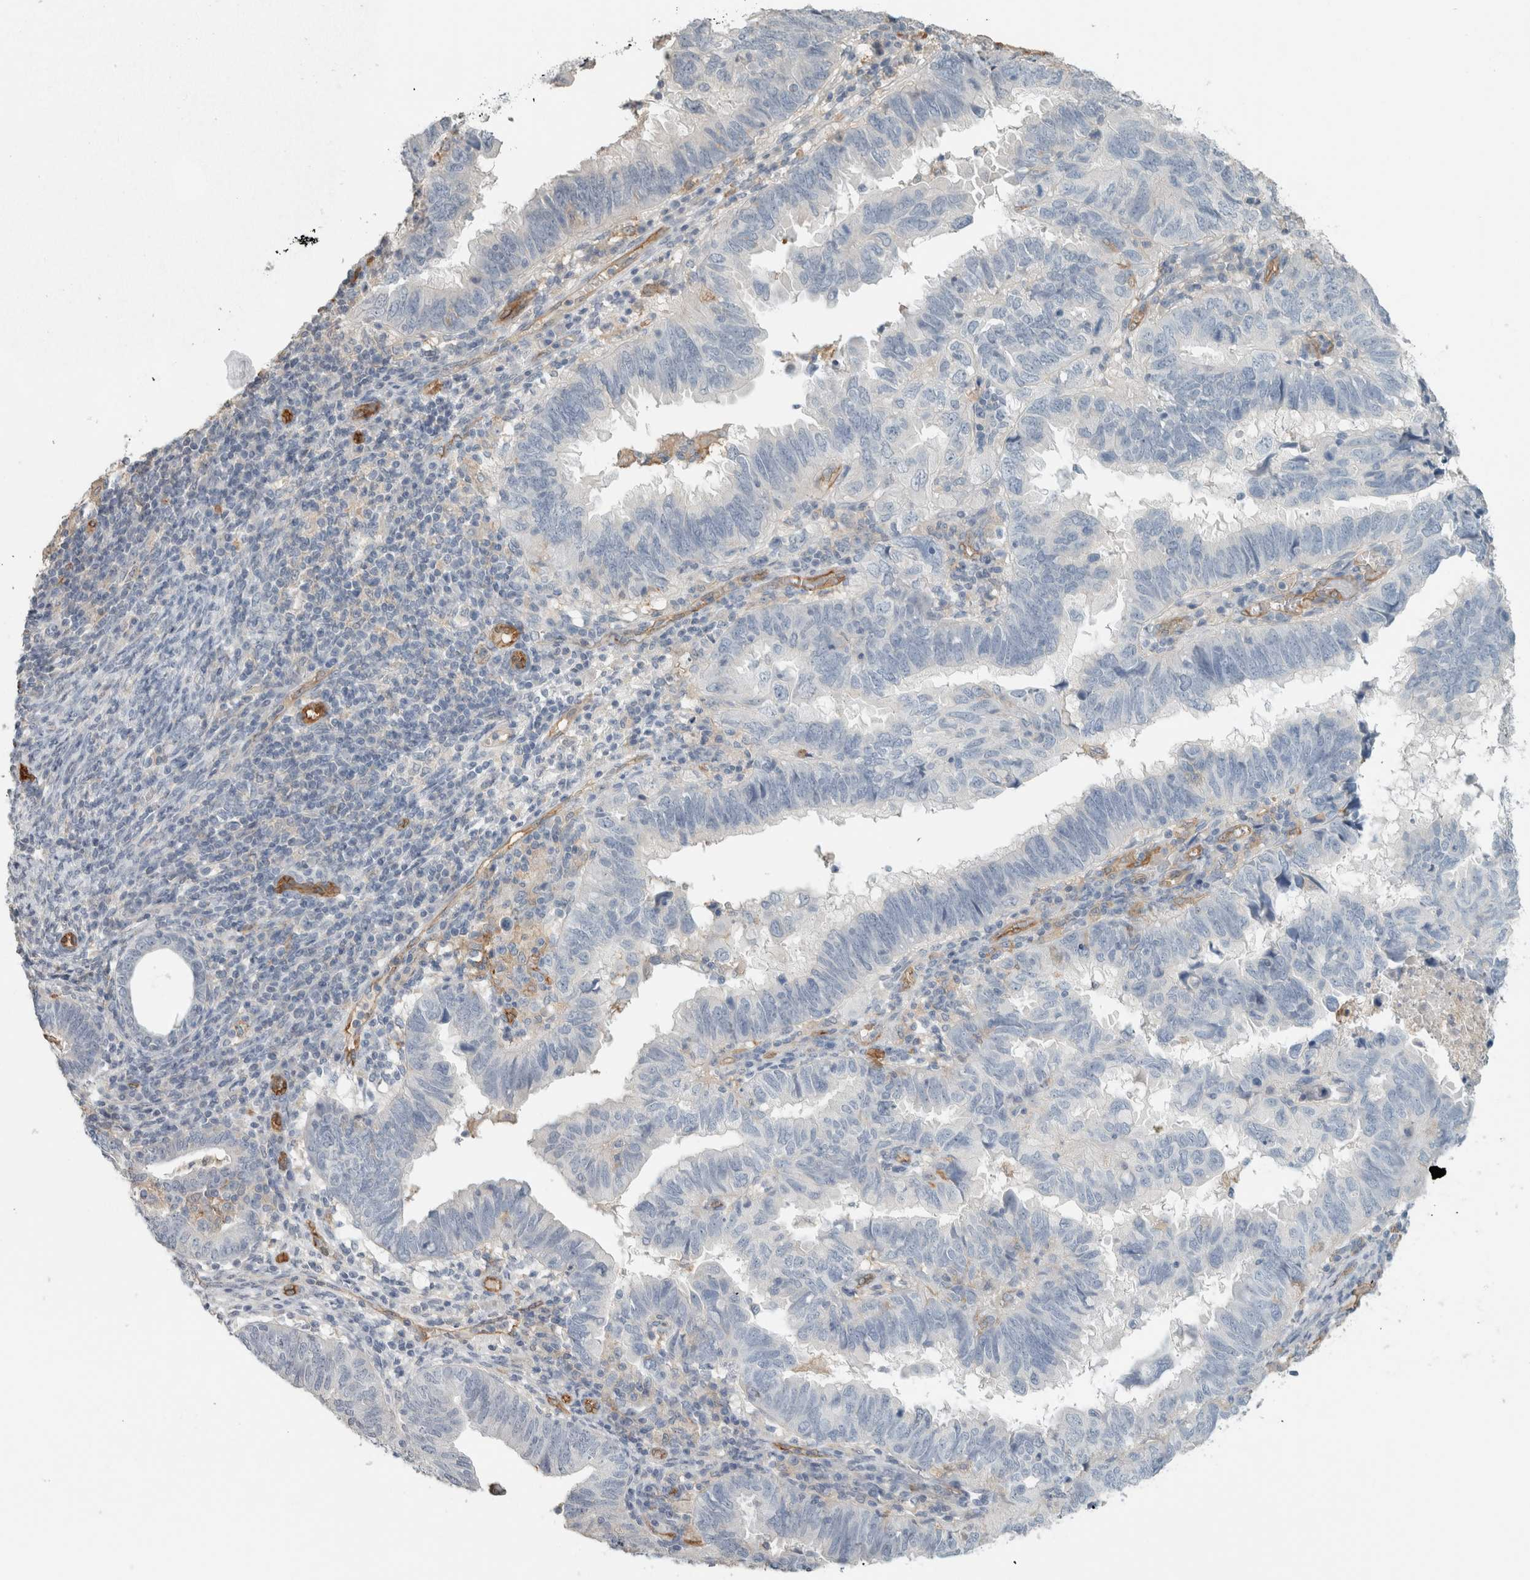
{"staining": {"intensity": "negative", "quantity": "none", "location": "none"}, "tissue": "endometrial cancer", "cell_type": "Tumor cells", "image_type": "cancer", "snomed": [{"axis": "morphology", "description": "Adenocarcinoma, NOS"}, {"axis": "topography", "description": "Uterus"}], "caption": "Tumor cells are negative for protein expression in human endometrial cancer.", "gene": "SCIN", "patient": {"sex": "female", "age": 77}}